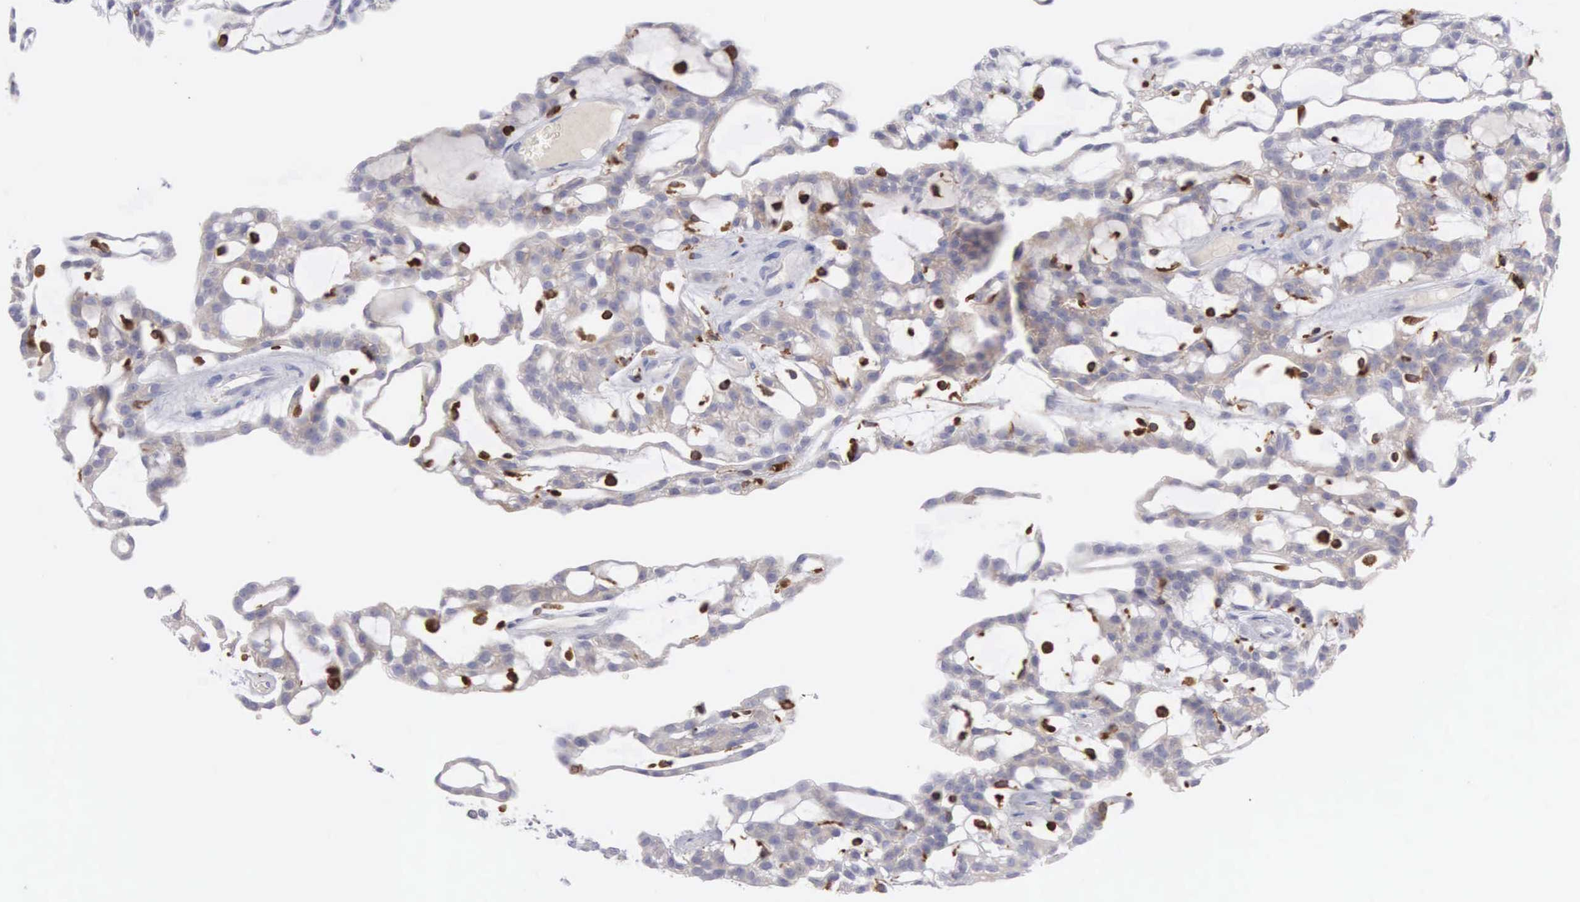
{"staining": {"intensity": "weak", "quantity": "25%-75%", "location": "cytoplasmic/membranous"}, "tissue": "renal cancer", "cell_type": "Tumor cells", "image_type": "cancer", "snomed": [{"axis": "morphology", "description": "Adenocarcinoma, NOS"}, {"axis": "topography", "description": "Kidney"}], "caption": "A high-resolution image shows IHC staining of renal adenocarcinoma, which reveals weak cytoplasmic/membranous expression in about 25%-75% of tumor cells. The protein is stained brown, and the nuclei are stained in blue (DAB IHC with brightfield microscopy, high magnification).", "gene": "SH3BP1", "patient": {"sex": "male", "age": 63}}